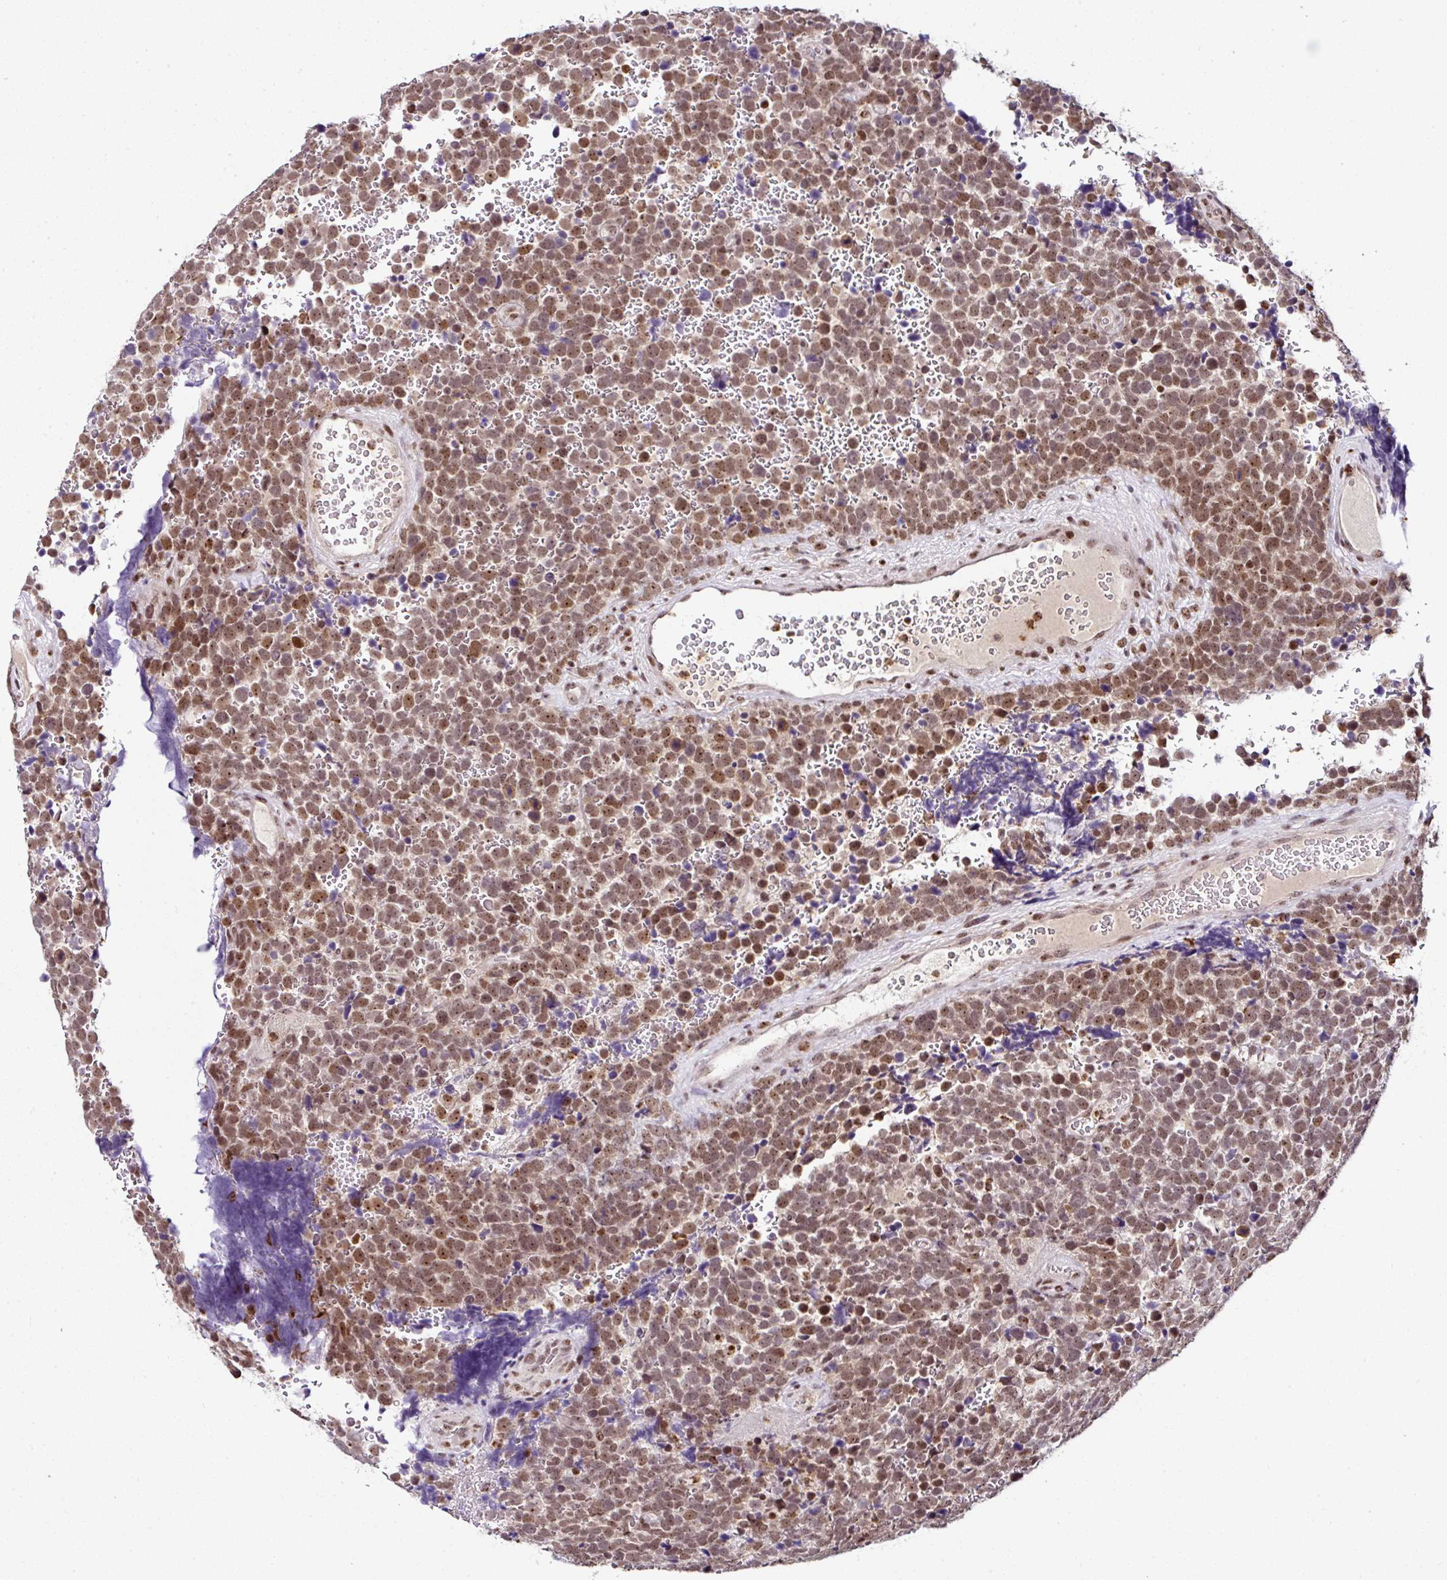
{"staining": {"intensity": "moderate", "quantity": ">75%", "location": "nuclear"}, "tissue": "urothelial cancer", "cell_type": "Tumor cells", "image_type": "cancer", "snomed": [{"axis": "morphology", "description": "Urothelial carcinoma, High grade"}, {"axis": "topography", "description": "Urinary bladder"}], "caption": "The immunohistochemical stain shows moderate nuclear positivity in tumor cells of urothelial cancer tissue.", "gene": "PTPN2", "patient": {"sex": "female", "age": 82}}